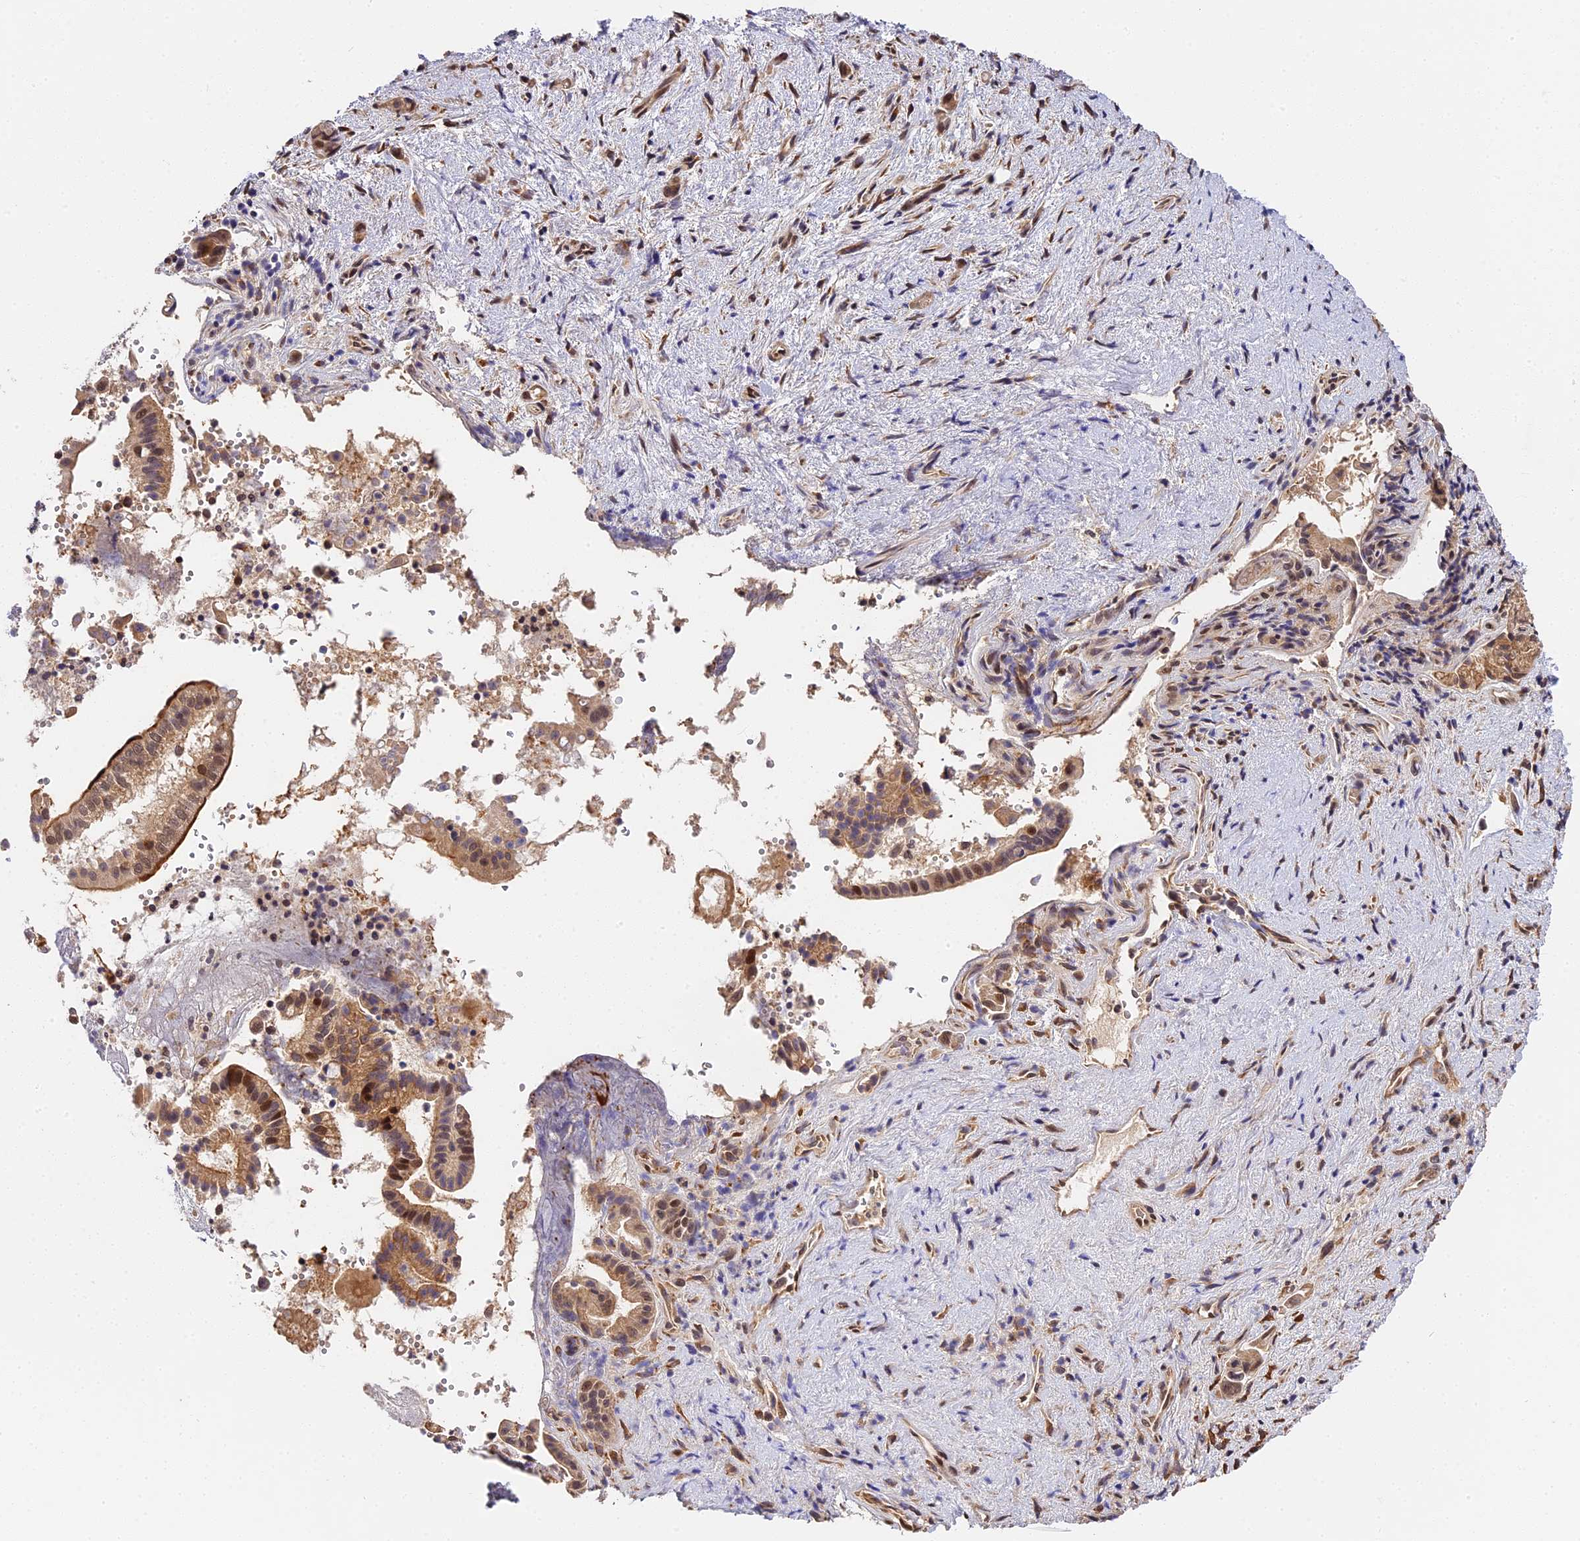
{"staining": {"intensity": "moderate", "quantity": ">75%", "location": "cytoplasmic/membranous,nuclear"}, "tissue": "pancreatic cancer", "cell_type": "Tumor cells", "image_type": "cancer", "snomed": [{"axis": "morphology", "description": "Adenocarcinoma, NOS"}, {"axis": "topography", "description": "Pancreas"}], "caption": "Approximately >75% of tumor cells in pancreatic cancer (adenocarcinoma) show moderate cytoplasmic/membranous and nuclear protein positivity as visualized by brown immunohistochemical staining.", "gene": "IMPACT", "patient": {"sex": "female", "age": 77}}